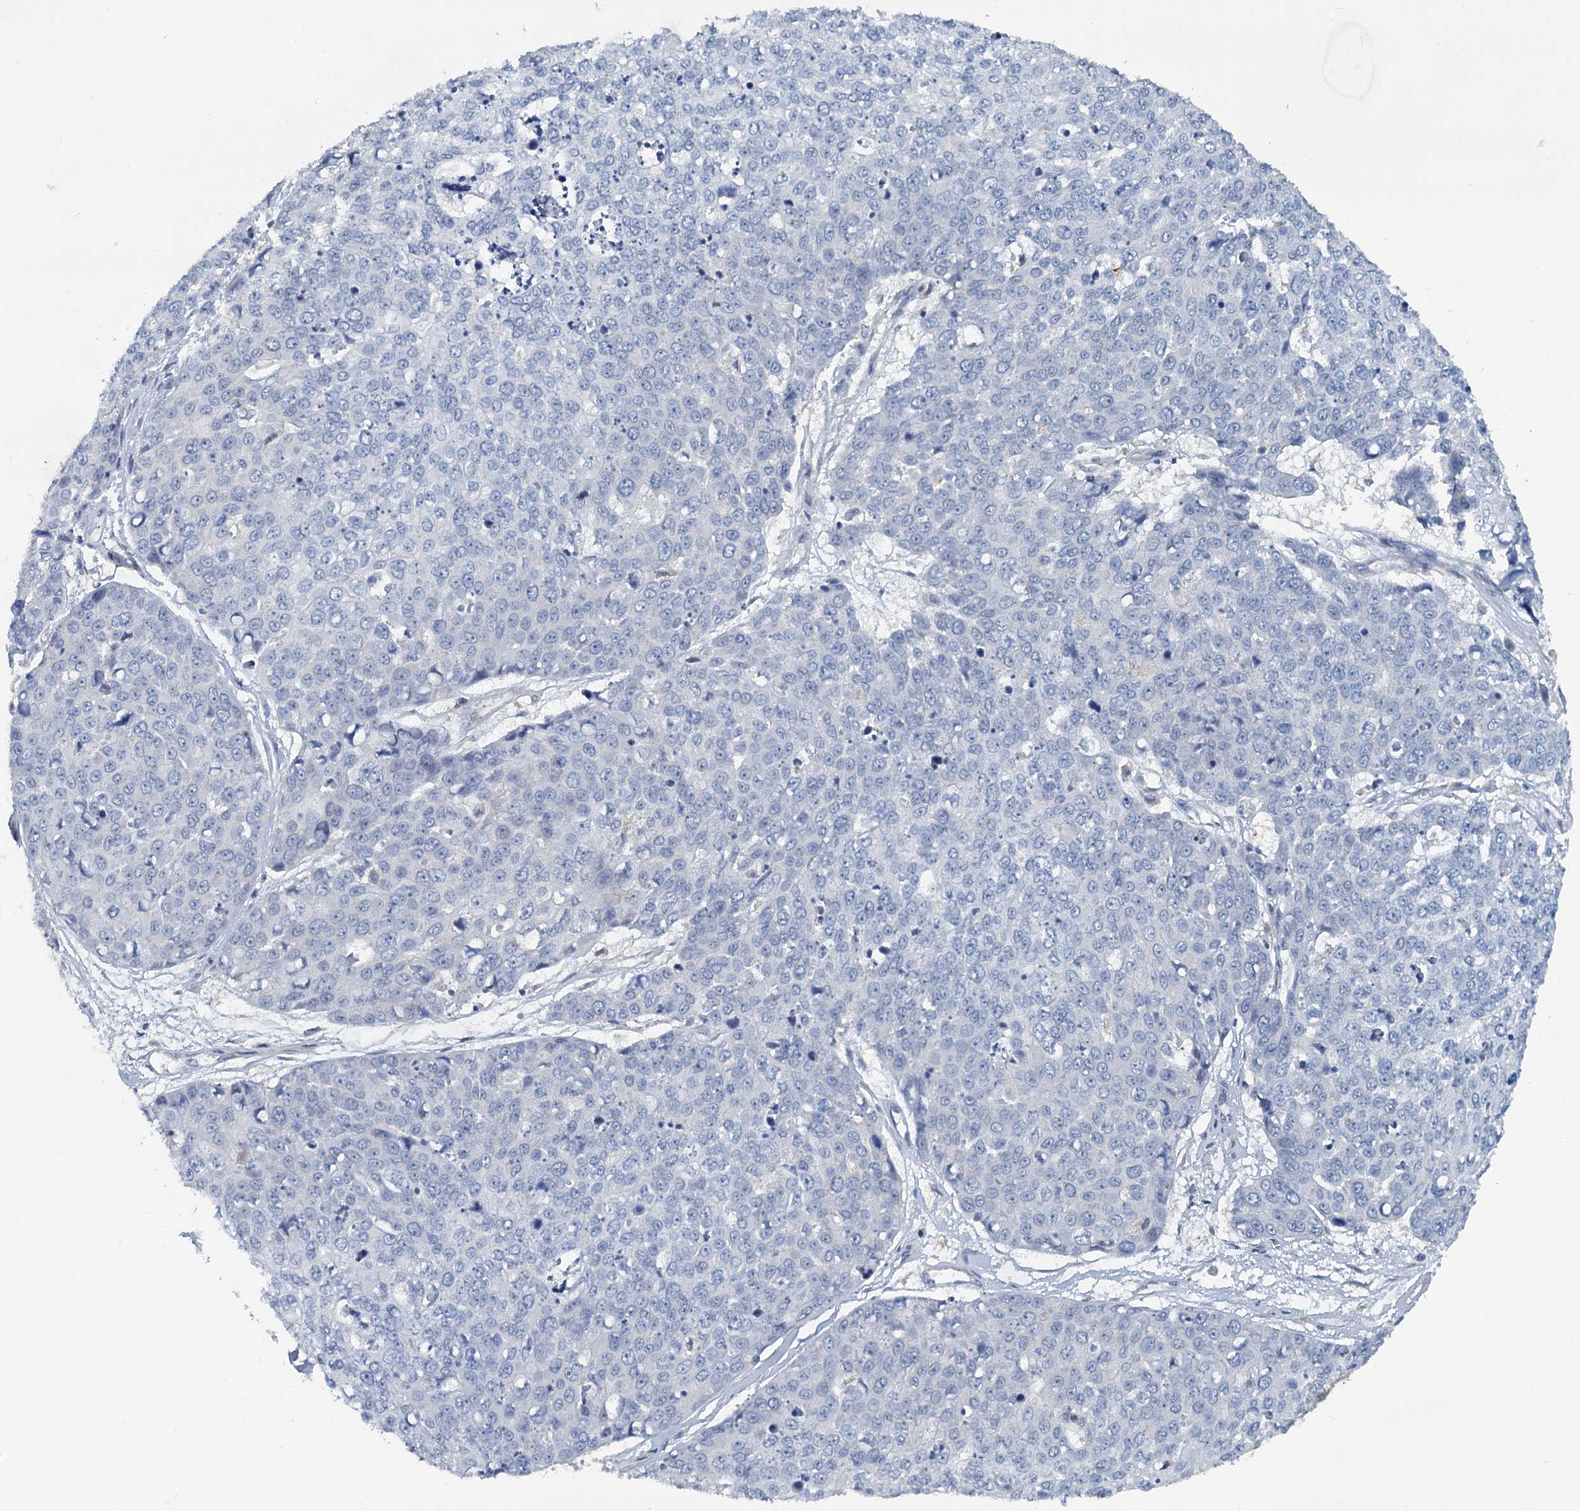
{"staining": {"intensity": "moderate", "quantity": "25%-75%", "location": "cytoplasmic/membranous"}, "tissue": "skin cancer", "cell_type": "Tumor cells", "image_type": "cancer", "snomed": [{"axis": "morphology", "description": "Squamous cell carcinoma, NOS"}, {"axis": "topography", "description": "Skin"}], "caption": "A brown stain shows moderate cytoplasmic/membranous staining of a protein in squamous cell carcinoma (skin) tumor cells. Nuclei are stained in blue.", "gene": "GCLM", "patient": {"sex": "female", "age": 44}}